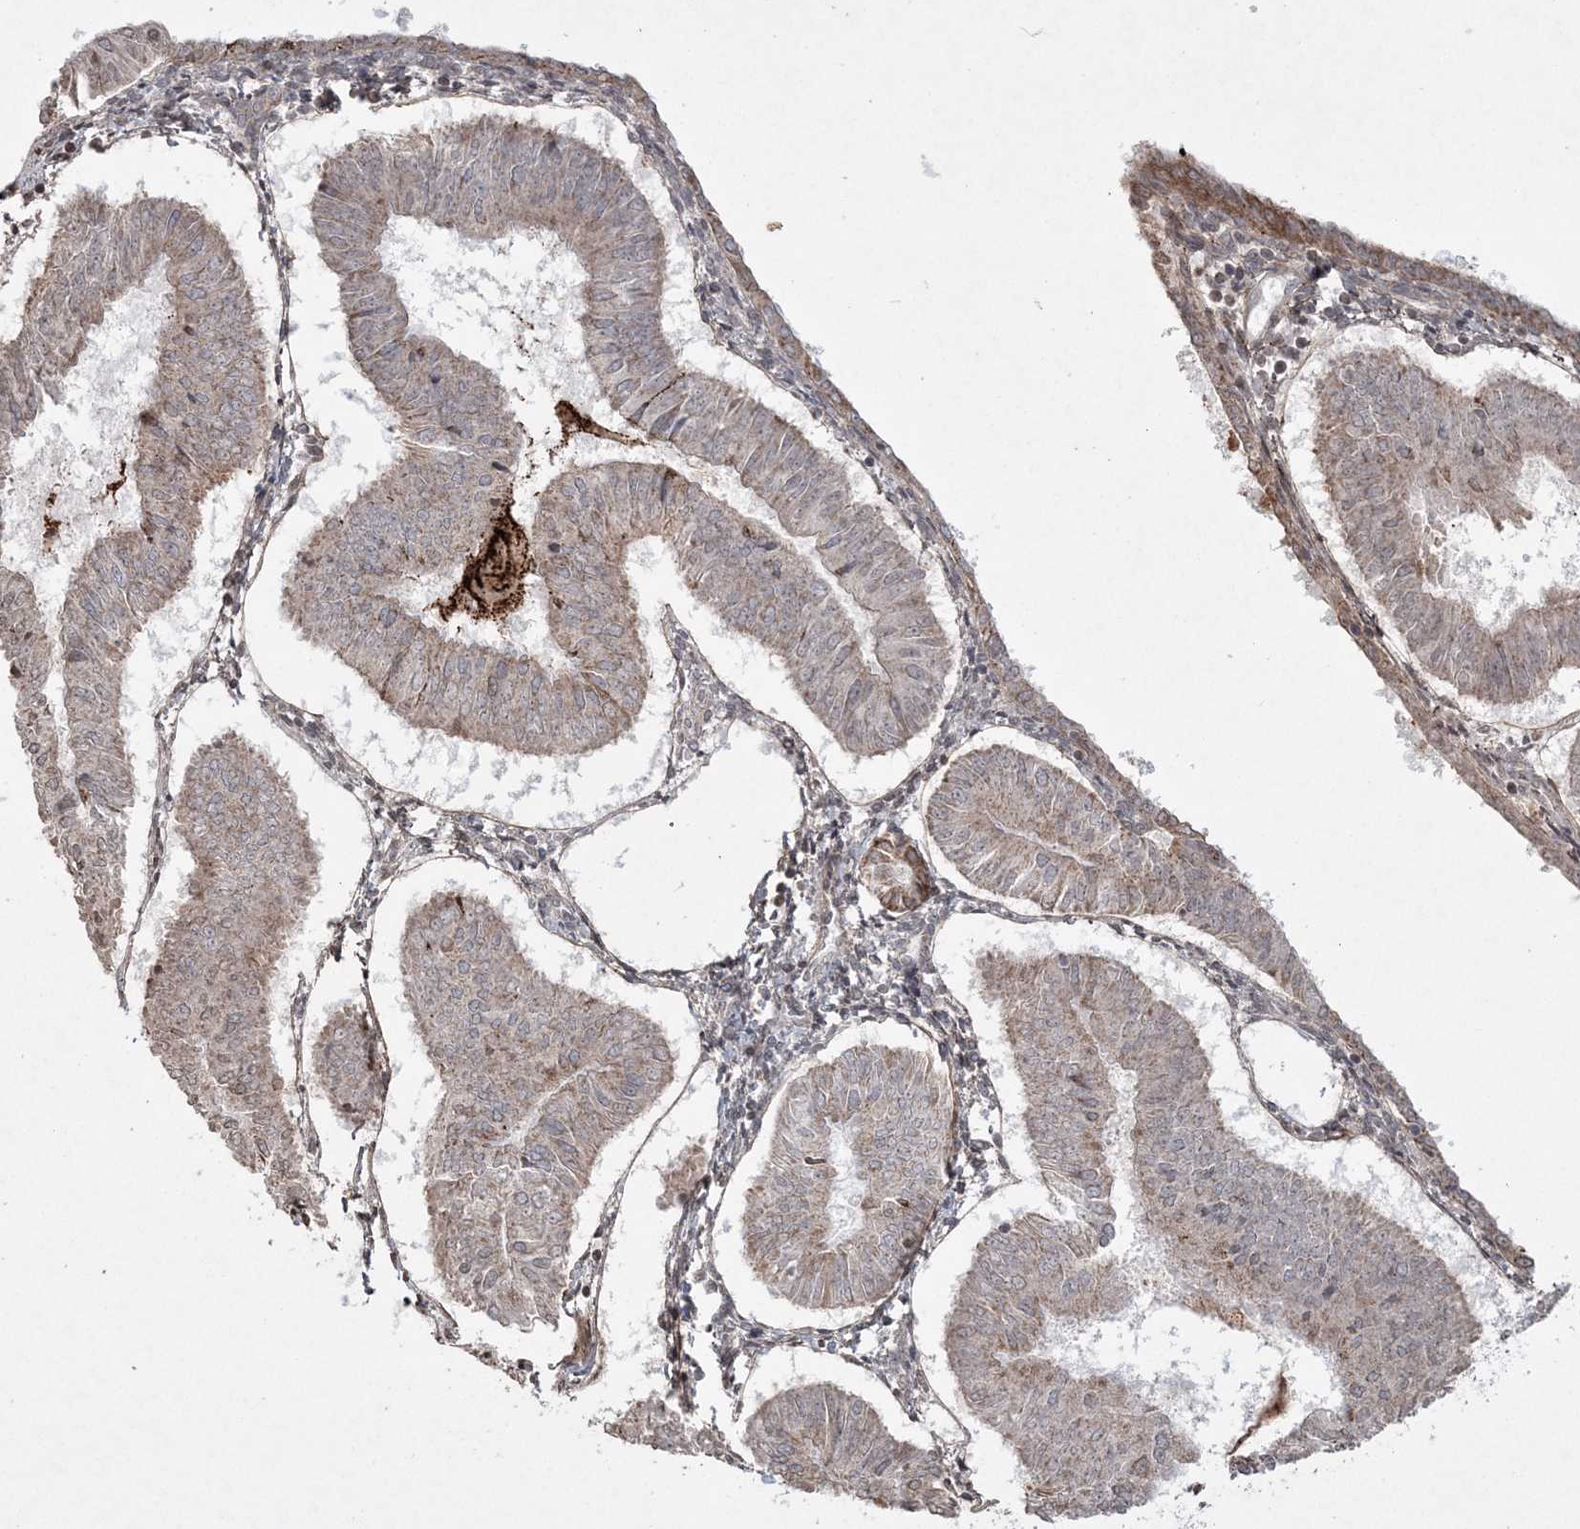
{"staining": {"intensity": "moderate", "quantity": "<25%", "location": "cytoplasmic/membranous"}, "tissue": "endometrial cancer", "cell_type": "Tumor cells", "image_type": "cancer", "snomed": [{"axis": "morphology", "description": "Adenocarcinoma, NOS"}, {"axis": "topography", "description": "Endometrium"}], "caption": "An immunohistochemistry micrograph of neoplastic tissue is shown. Protein staining in brown highlights moderate cytoplasmic/membranous positivity in adenocarcinoma (endometrial) within tumor cells.", "gene": "TTC7A", "patient": {"sex": "female", "age": 58}}